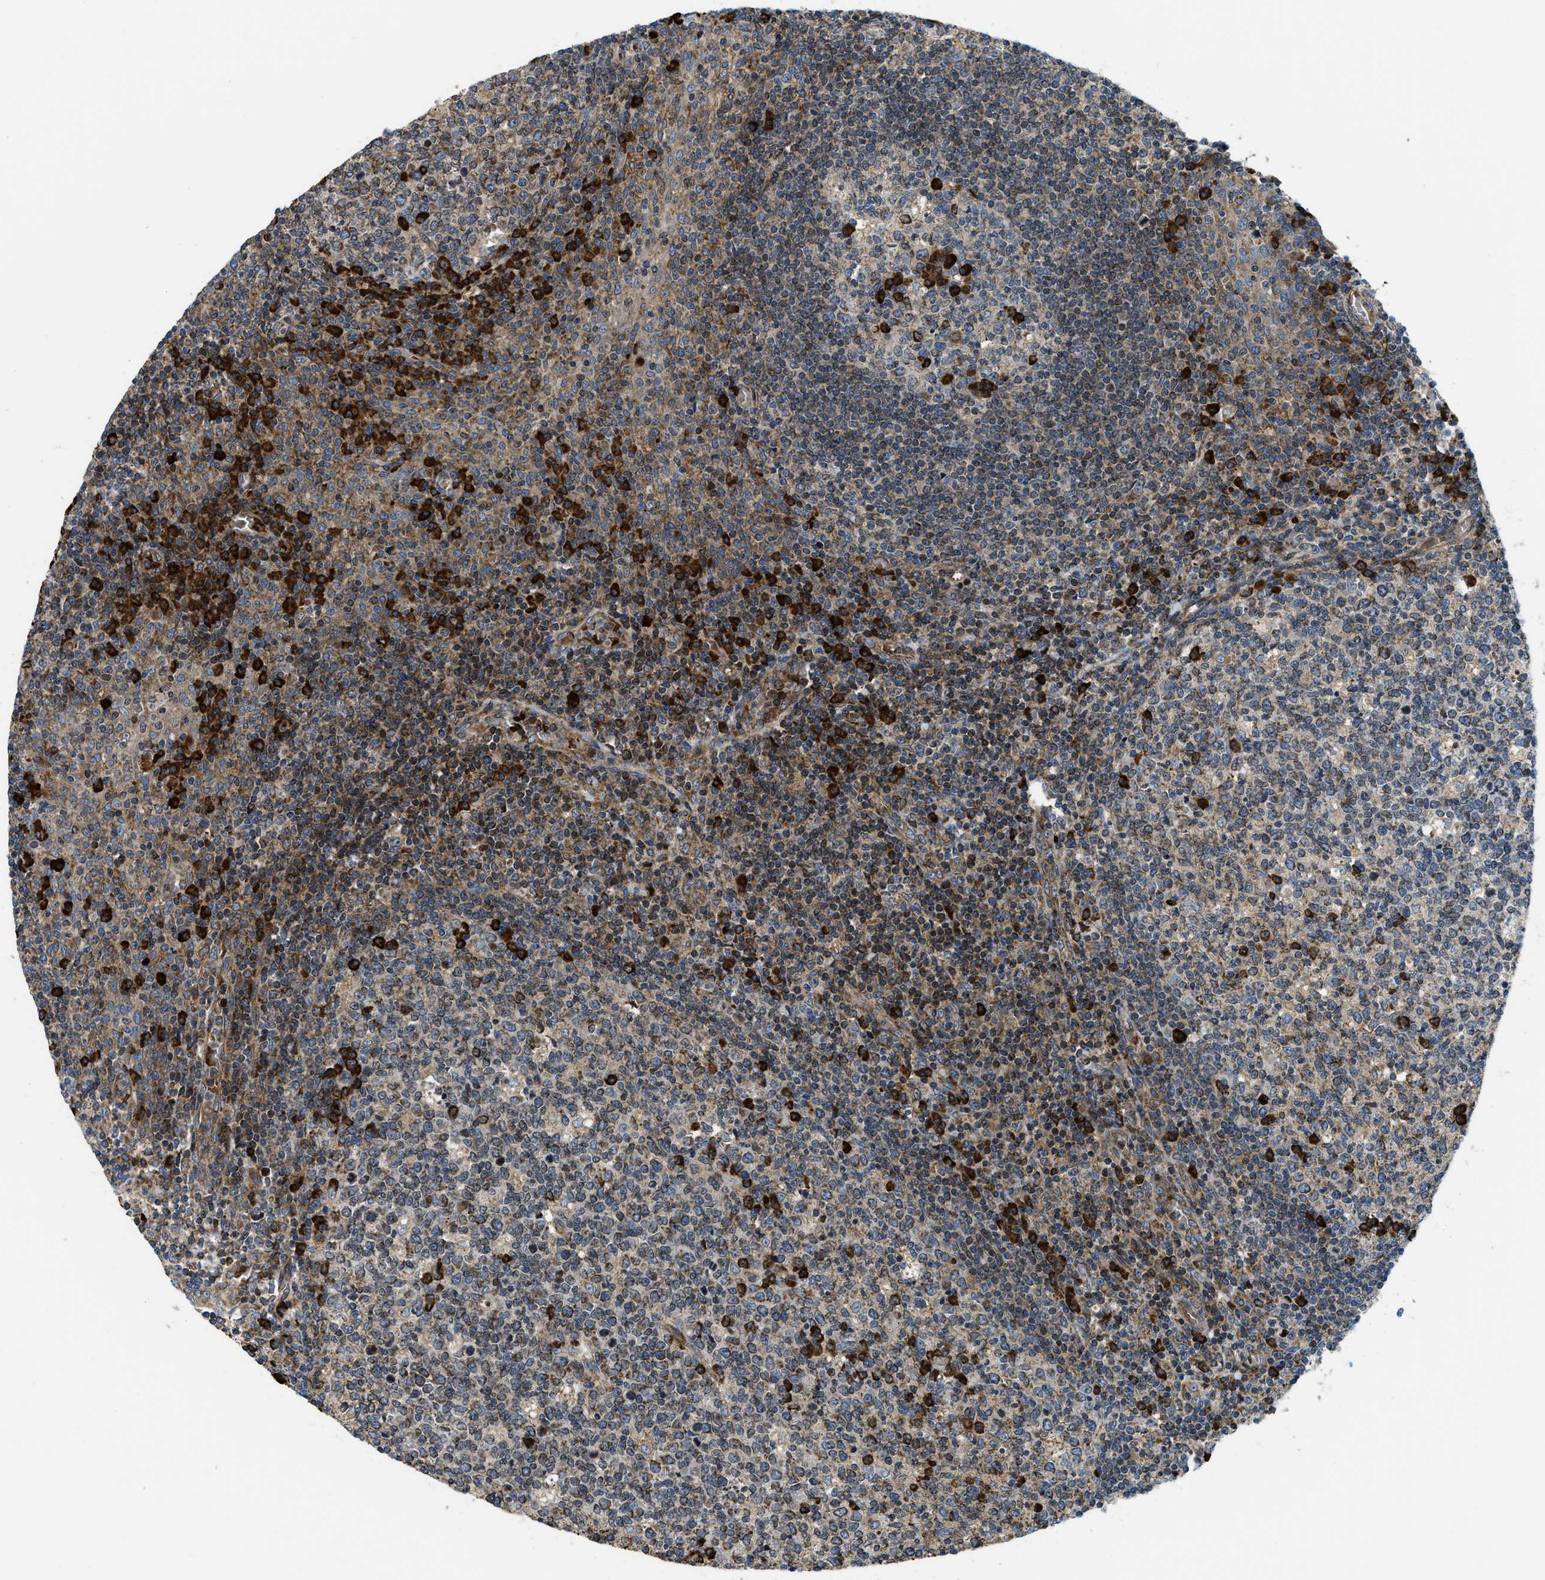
{"staining": {"intensity": "strong", "quantity": "<25%", "location": "cytoplasmic/membranous"}, "tissue": "tonsil", "cell_type": "Germinal center cells", "image_type": "normal", "snomed": [{"axis": "morphology", "description": "Normal tissue, NOS"}, {"axis": "topography", "description": "Tonsil"}], "caption": "A high-resolution micrograph shows immunohistochemistry (IHC) staining of unremarkable tonsil, which shows strong cytoplasmic/membranous positivity in about <25% of germinal center cells.", "gene": "CSPG4", "patient": {"sex": "female", "age": 19}}